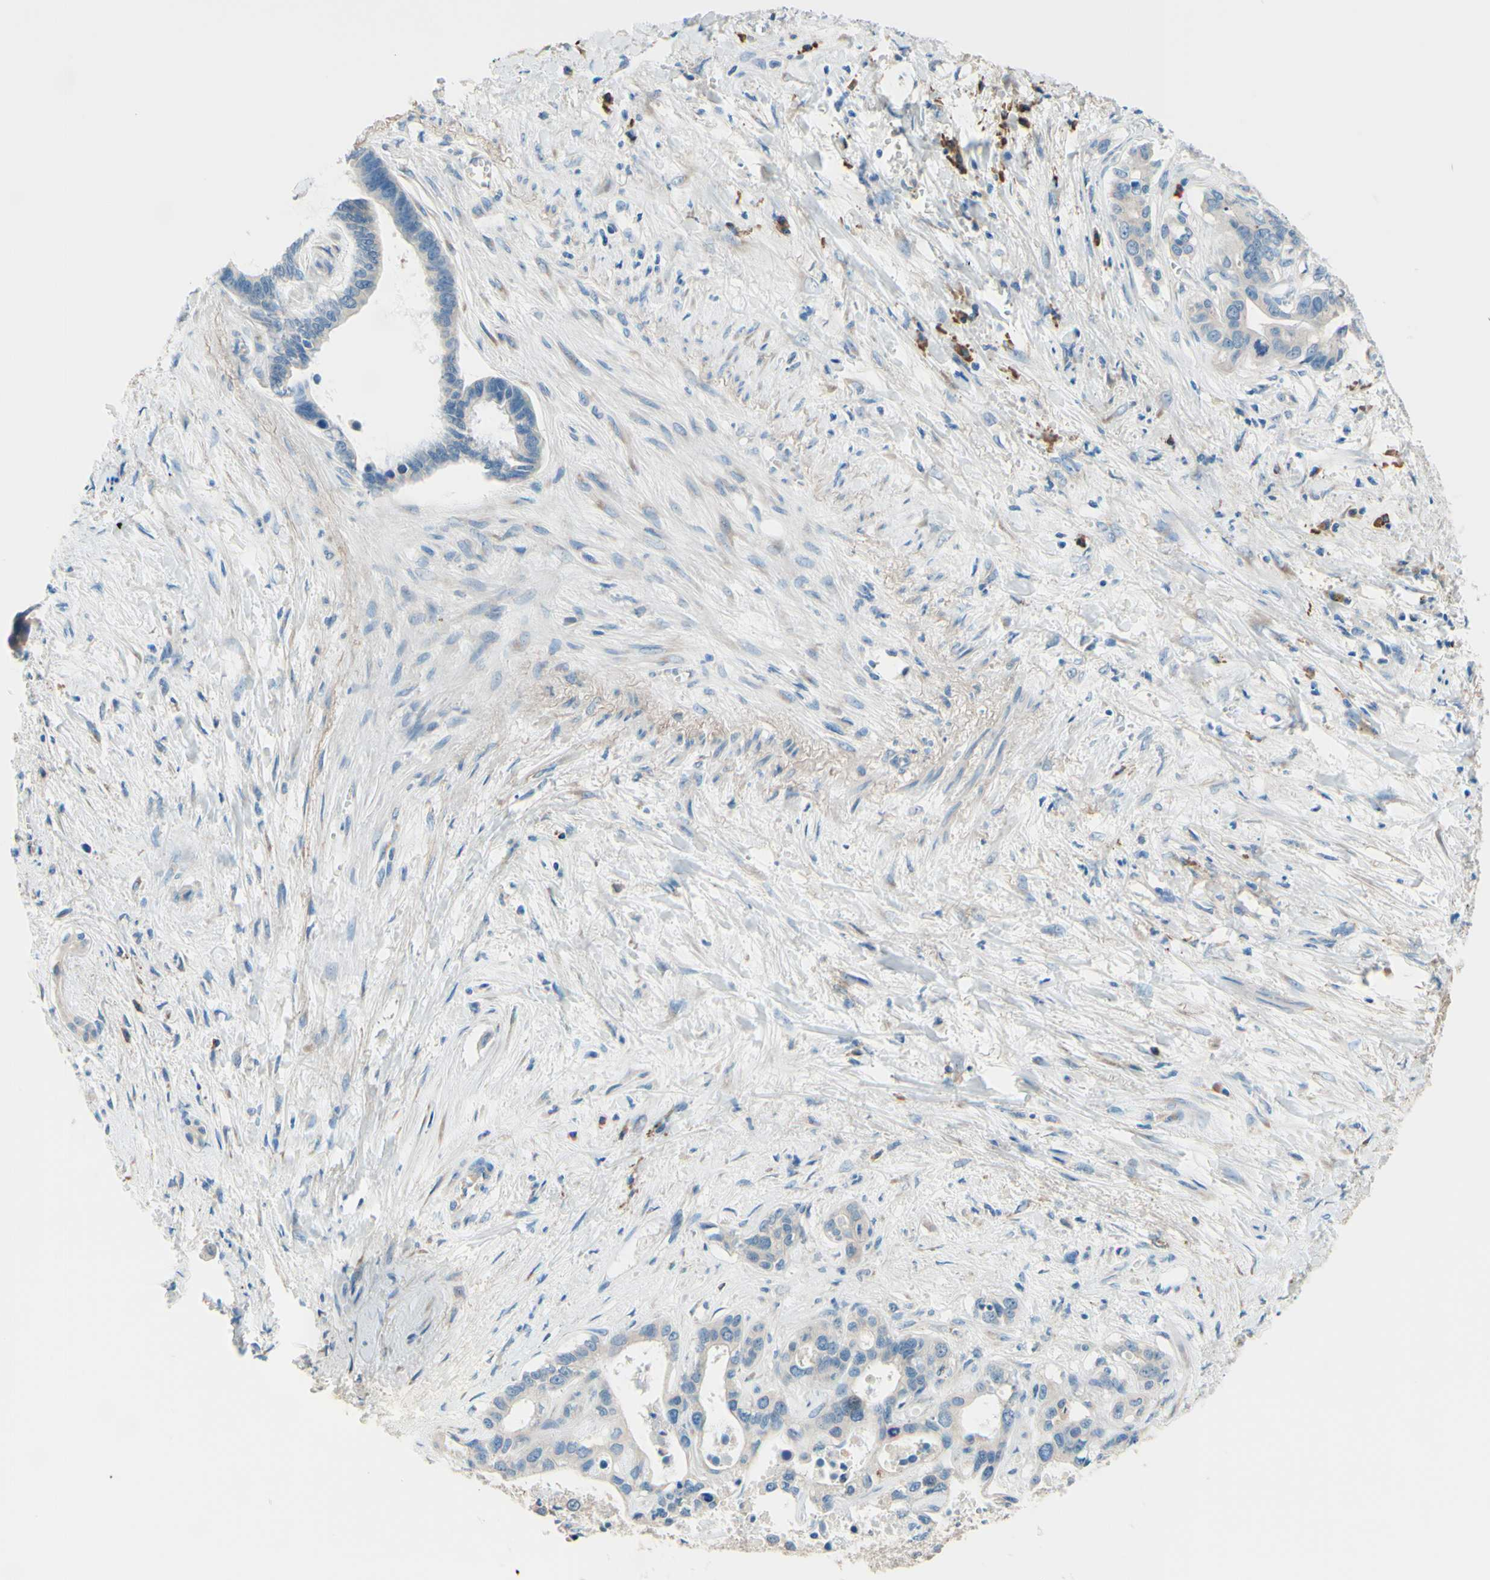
{"staining": {"intensity": "negative", "quantity": "none", "location": "none"}, "tissue": "liver cancer", "cell_type": "Tumor cells", "image_type": "cancer", "snomed": [{"axis": "morphology", "description": "Cholangiocarcinoma"}, {"axis": "topography", "description": "Liver"}], "caption": "Tumor cells show no significant staining in liver cancer. Nuclei are stained in blue.", "gene": "PASD1", "patient": {"sex": "female", "age": 65}}